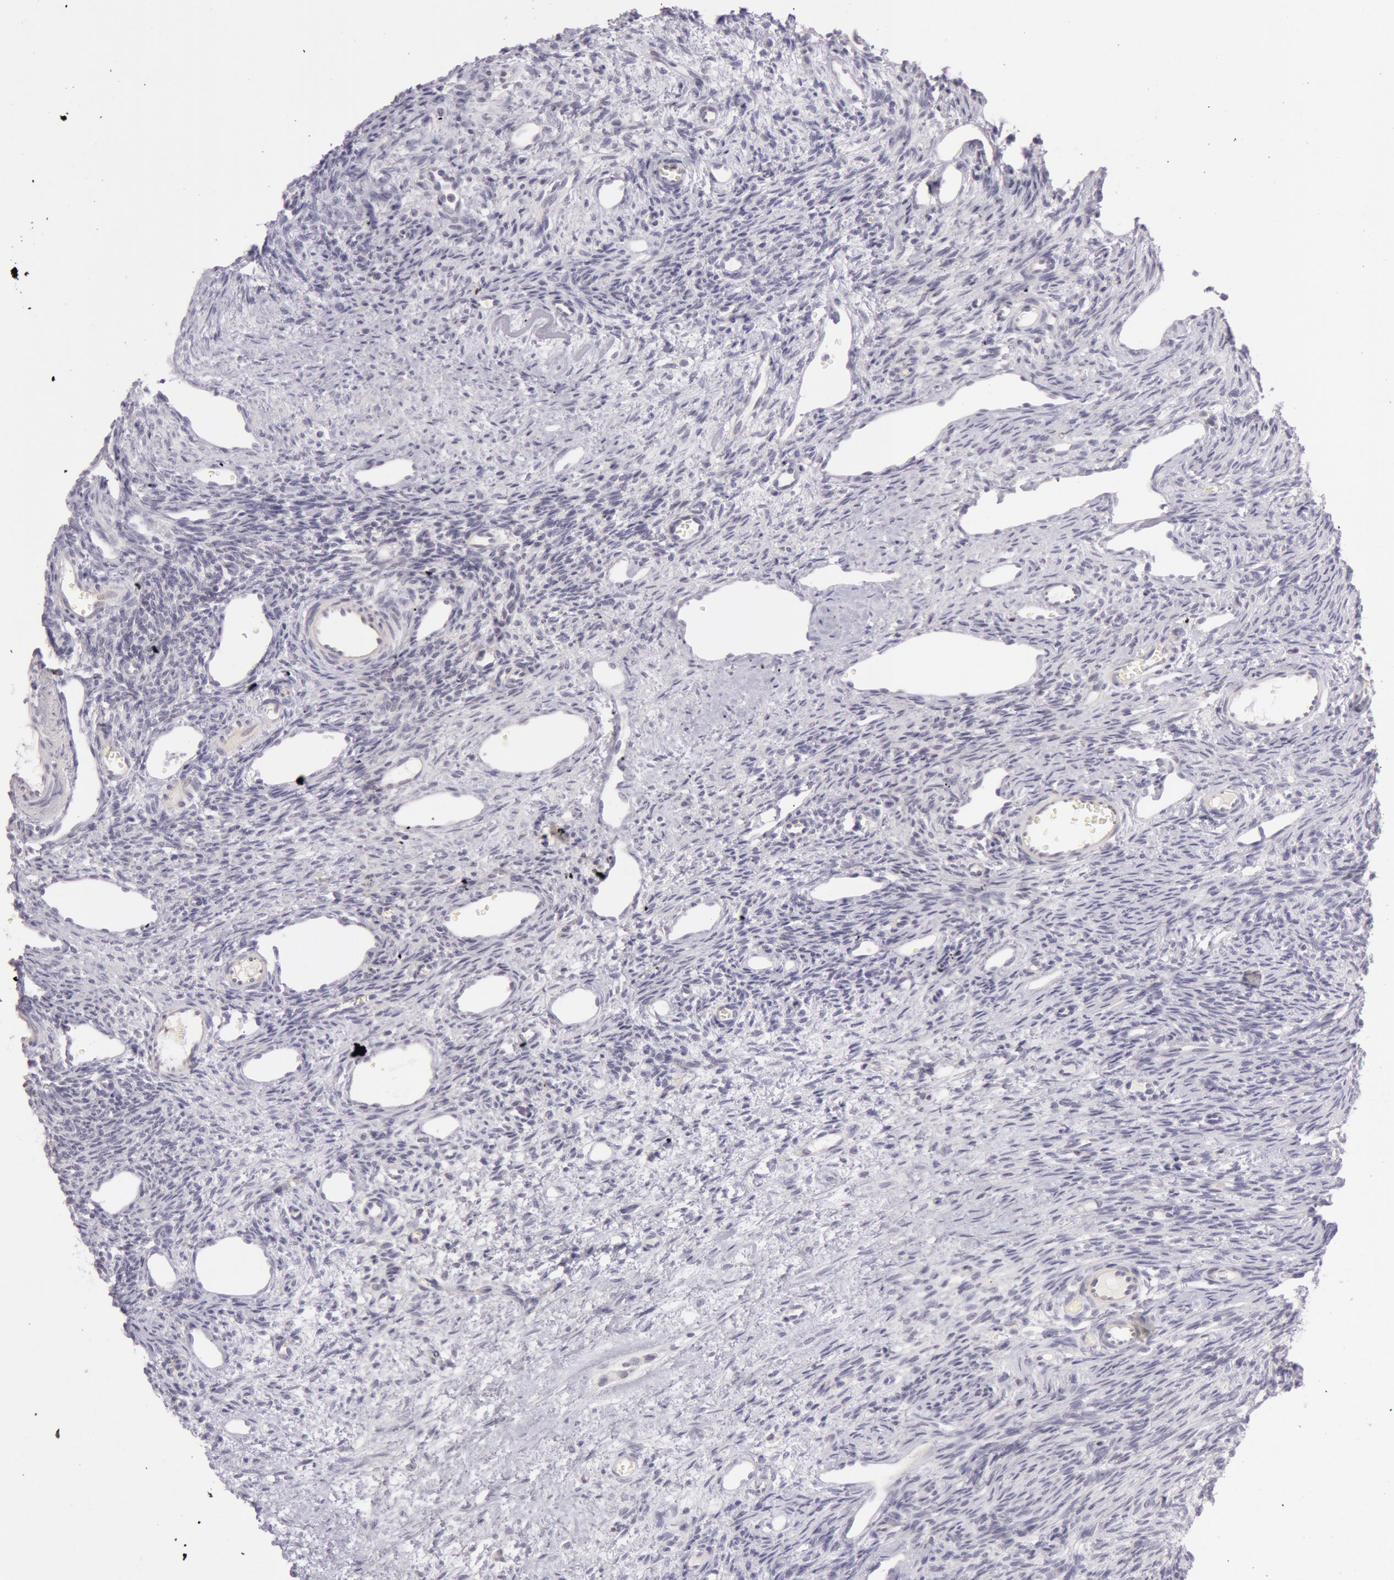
{"staining": {"intensity": "negative", "quantity": "none", "location": "none"}, "tissue": "ovary", "cell_type": "Follicle cells", "image_type": "normal", "snomed": [{"axis": "morphology", "description": "Normal tissue, NOS"}, {"axis": "topography", "description": "Ovary"}], "caption": "IHC micrograph of unremarkable ovary stained for a protein (brown), which shows no staining in follicle cells. (DAB (3,3'-diaminobenzidine) immunohistochemistry (IHC) with hematoxylin counter stain).", "gene": "RBMY1A1", "patient": {"sex": "female", "age": 33}}